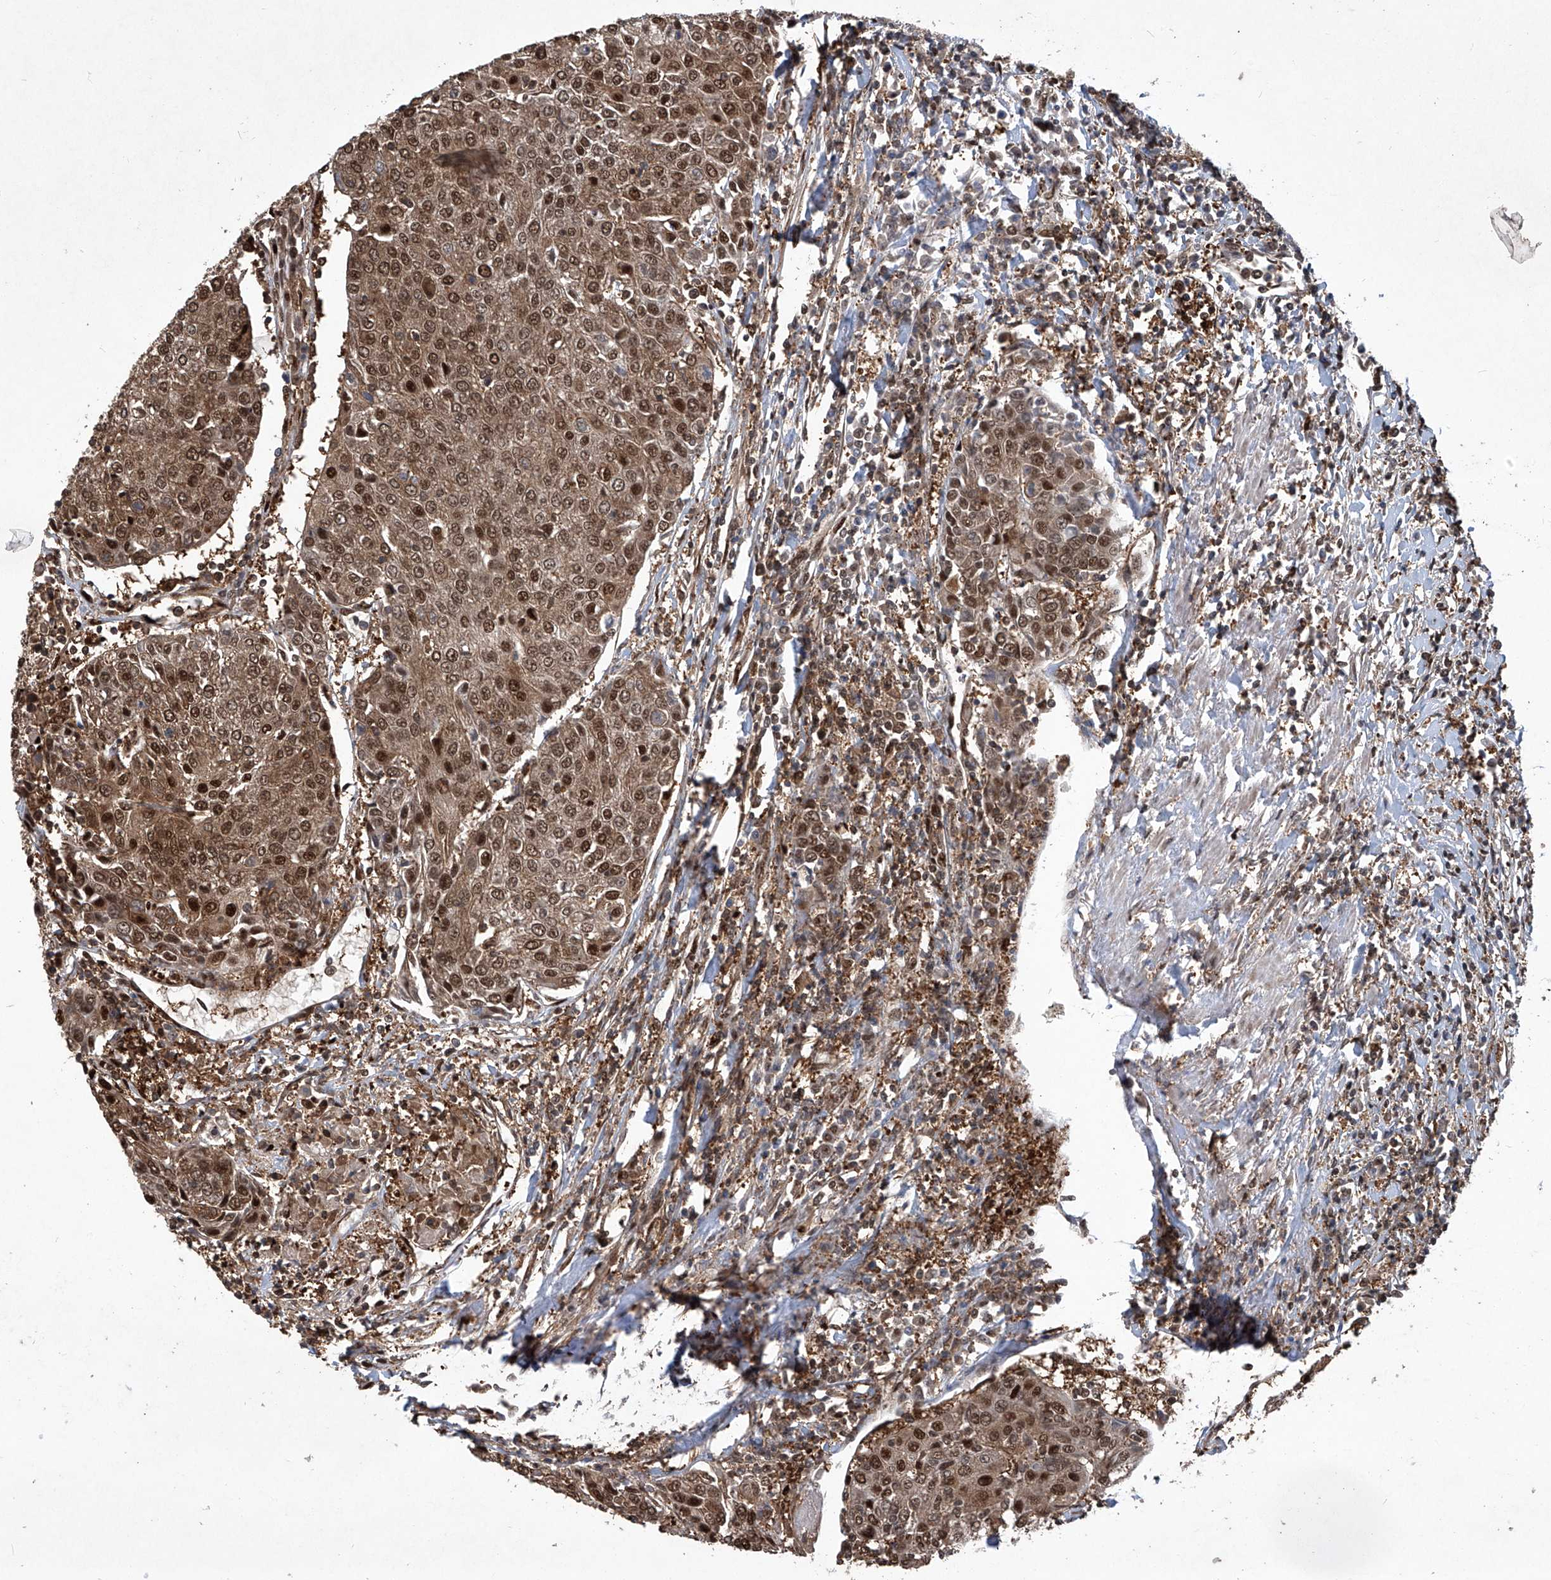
{"staining": {"intensity": "strong", "quantity": ">75%", "location": "cytoplasmic/membranous,nuclear"}, "tissue": "urothelial cancer", "cell_type": "Tumor cells", "image_type": "cancer", "snomed": [{"axis": "morphology", "description": "Urothelial carcinoma, High grade"}, {"axis": "topography", "description": "Urinary bladder"}], "caption": "Immunohistochemical staining of urothelial cancer shows high levels of strong cytoplasmic/membranous and nuclear protein positivity in approximately >75% of tumor cells.", "gene": "PSMB1", "patient": {"sex": "female", "age": 85}}